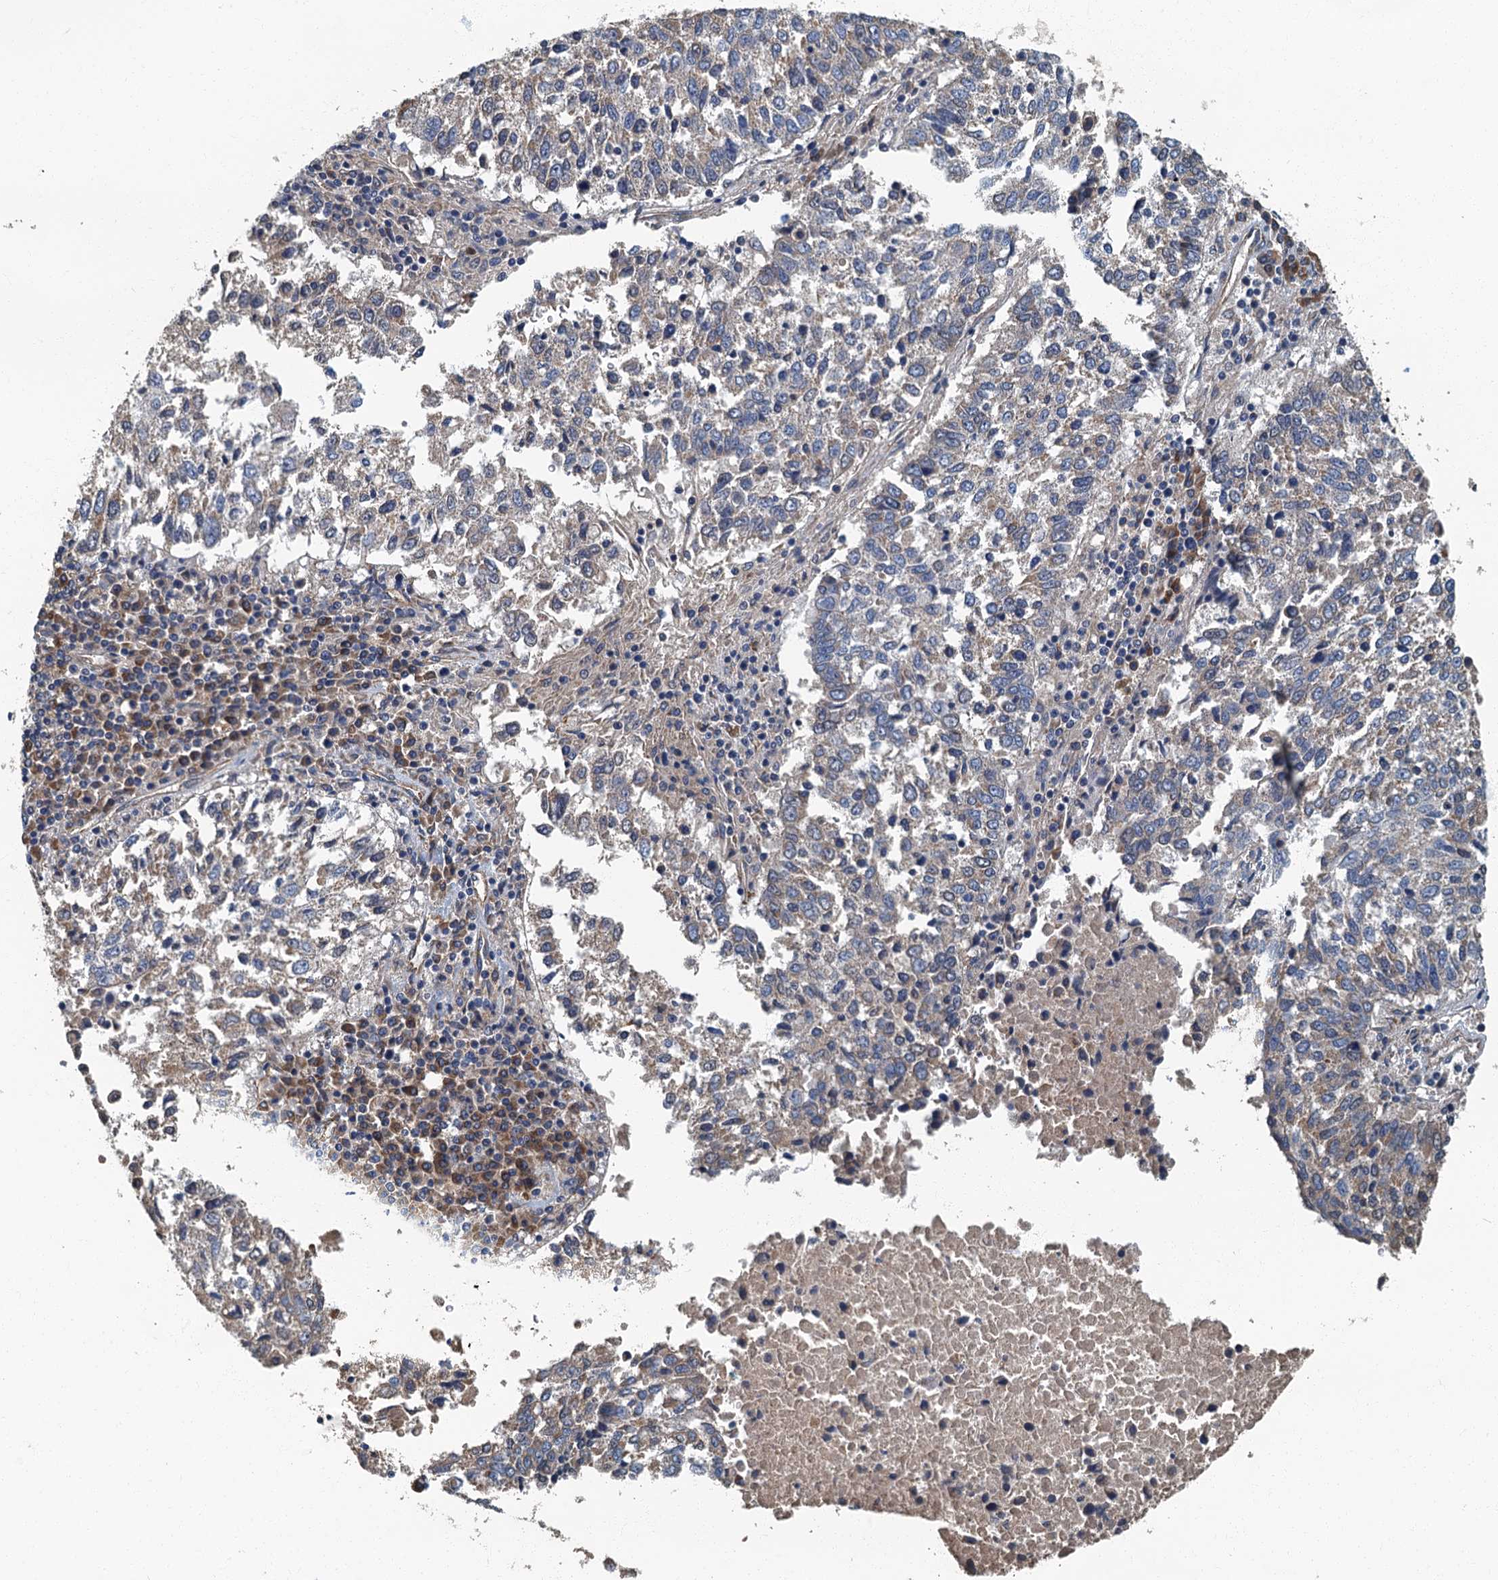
{"staining": {"intensity": "weak", "quantity": "<25%", "location": "cytoplasmic/membranous"}, "tissue": "lung cancer", "cell_type": "Tumor cells", "image_type": "cancer", "snomed": [{"axis": "morphology", "description": "Squamous cell carcinoma, NOS"}, {"axis": "topography", "description": "Lung"}], "caption": "A histopathology image of lung cancer stained for a protein demonstrates no brown staining in tumor cells.", "gene": "DDX49", "patient": {"sex": "male", "age": 73}}